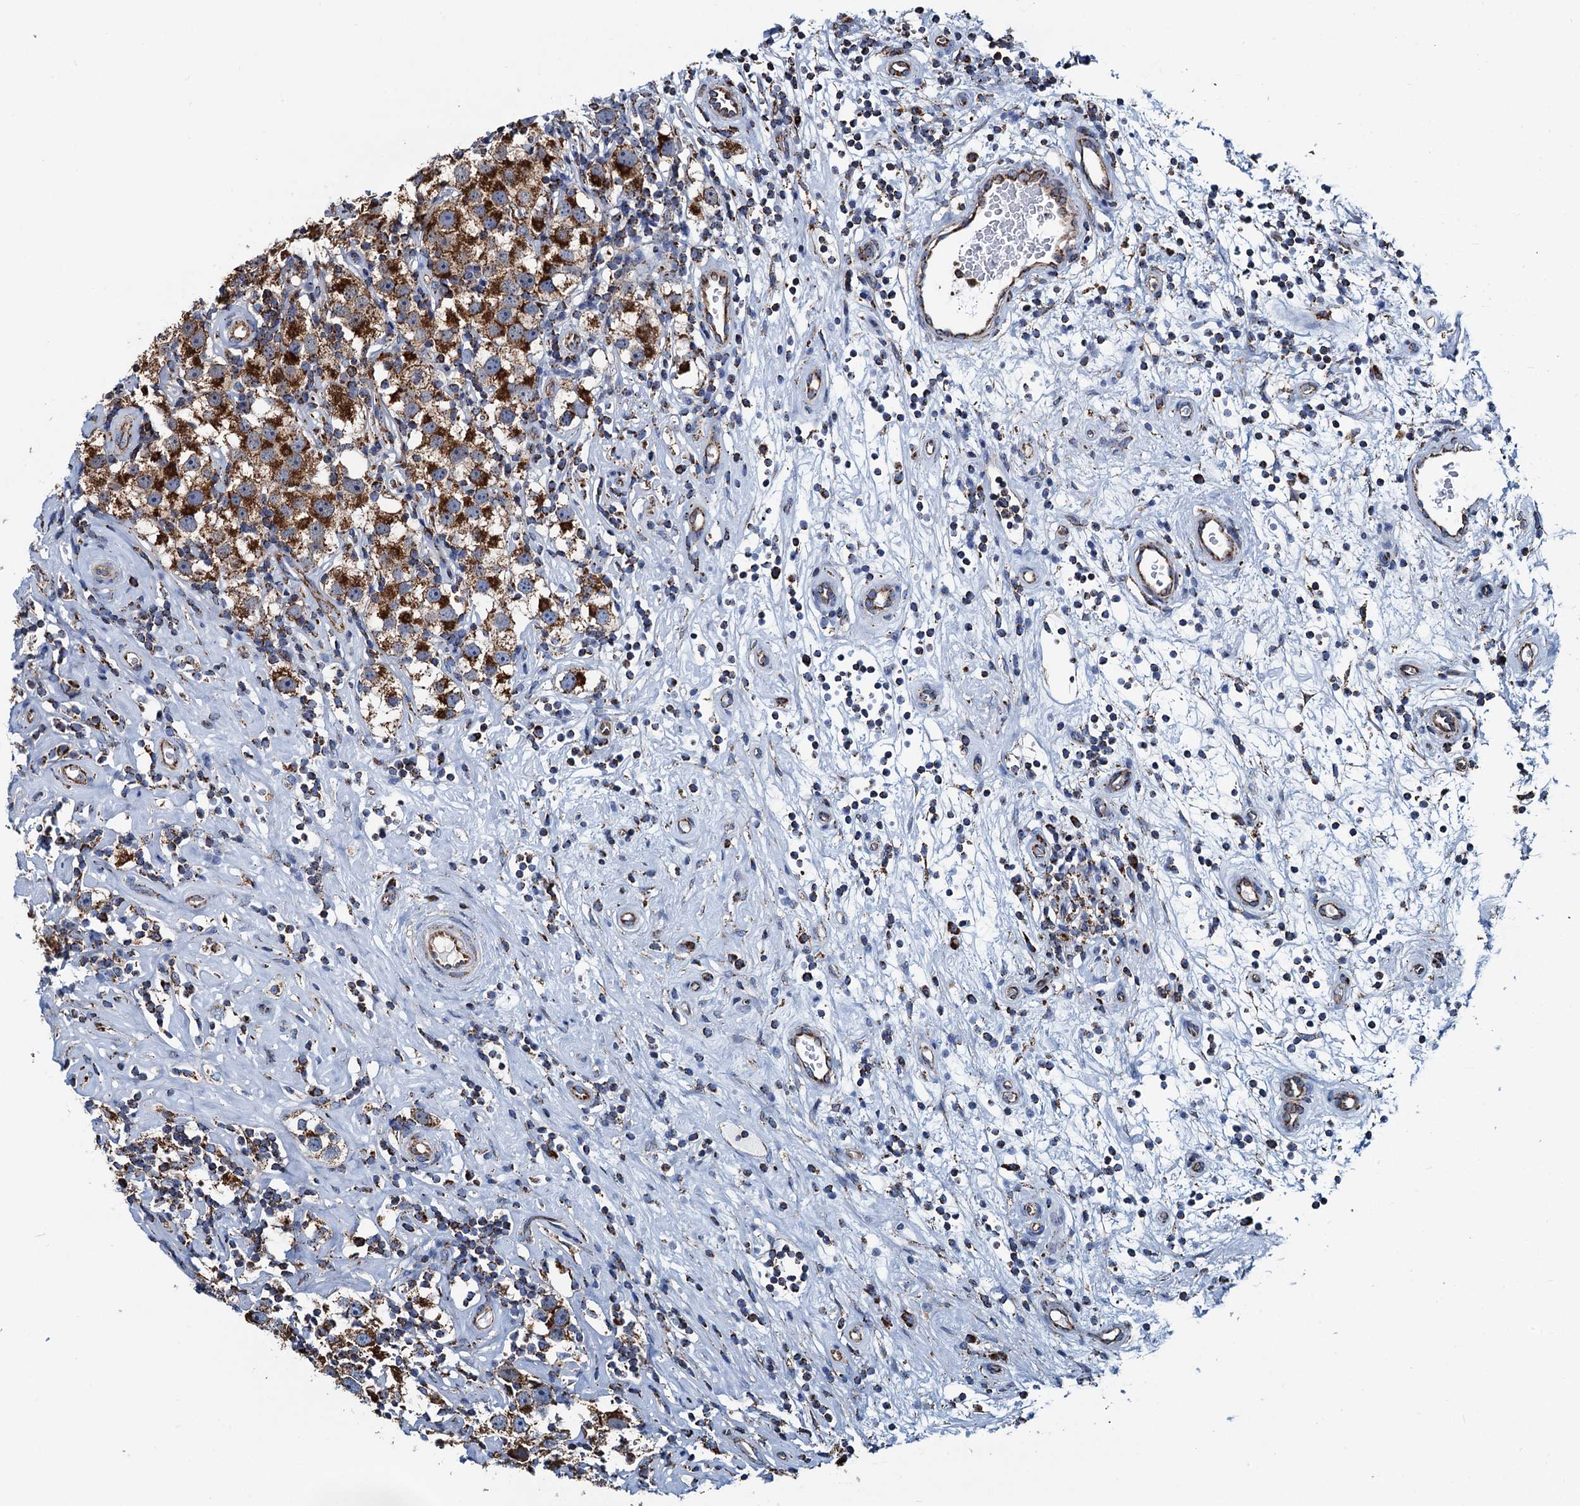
{"staining": {"intensity": "strong", "quantity": ">75%", "location": "cytoplasmic/membranous"}, "tissue": "testis cancer", "cell_type": "Tumor cells", "image_type": "cancer", "snomed": [{"axis": "morphology", "description": "Seminoma, NOS"}, {"axis": "topography", "description": "Testis"}], "caption": "Immunohistochemistry (IHC) staining of testis seminoma, which displays high levels of strong cytoplasmic/membranous staining in approximately >75% of tumor cells indicating strong cytoplasmic/membranous protein positivity. The staining was performed using DAB (3,3'-diaminobenzidine) (brown) for protein detection and nuclei were counterstained in hematoxylin (blue).", "gene": "AAGAB", "patient": {"sex": "male", "age": 49}}